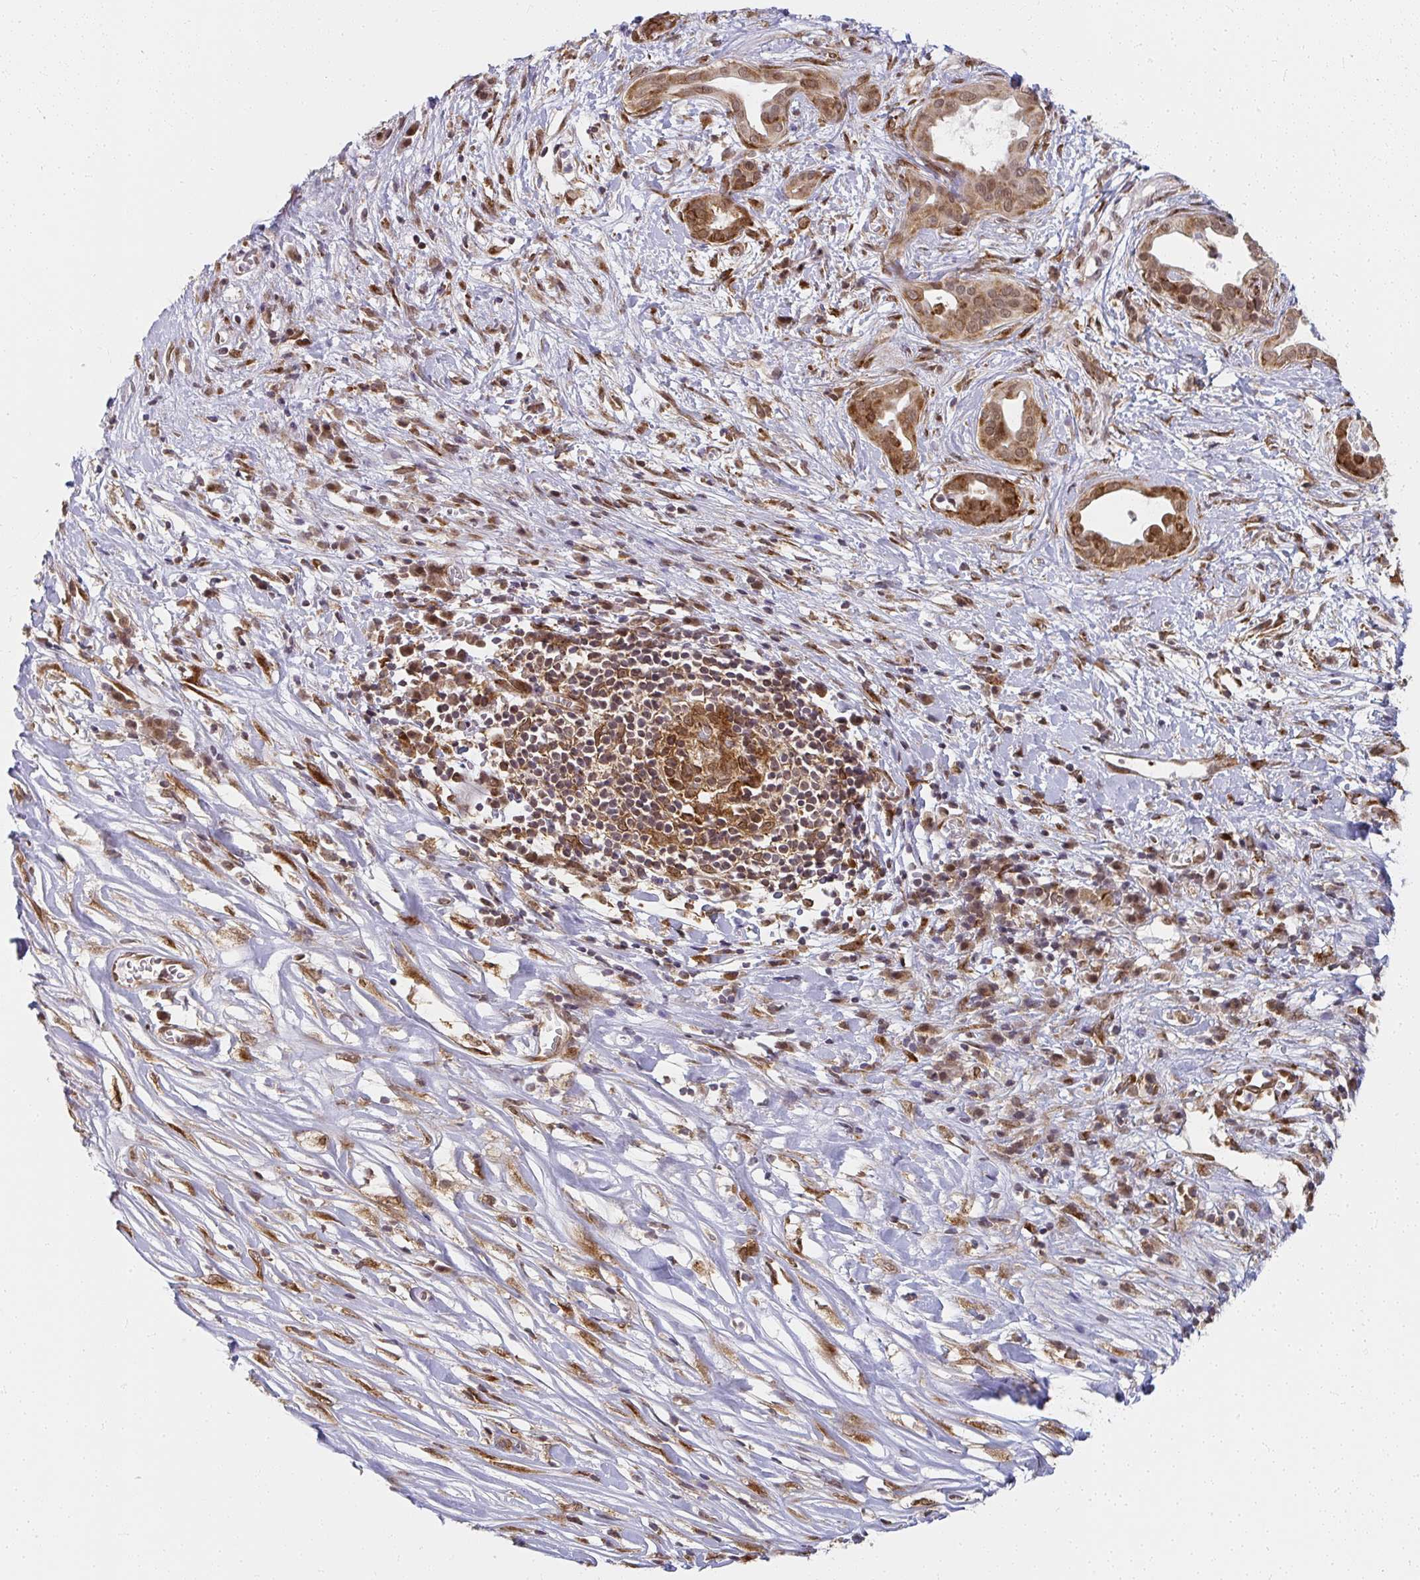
{"staining": {"intensity": "moderate", "quantity": ">75%", "location": "cytoplasmic/membranous,nuclear"}, "tissue": "pancreatic cancer", "cell_type": "Tumor cells", "image_type": "cancer", "snomed": [{"axis": "morphology", "description": "Adenocarcinoma, NOS"}, {"axis": "topography", "description": "Pancreas"}], "caption": "Immunohistochemistry (IHC) histopathology image of neoplastic tissue: pancreatic cancer stained using immunohistochemistry (IHC) shows medium levels of moderate protein expression localized specifically in the cytoplasmic/membranous and nuclear of tumor cells, appearing as a cytoplasmic/membranous and nuclear brown color.", "gene": "SYNCRIP", "patient": {"sex": "male", "age": 61}}